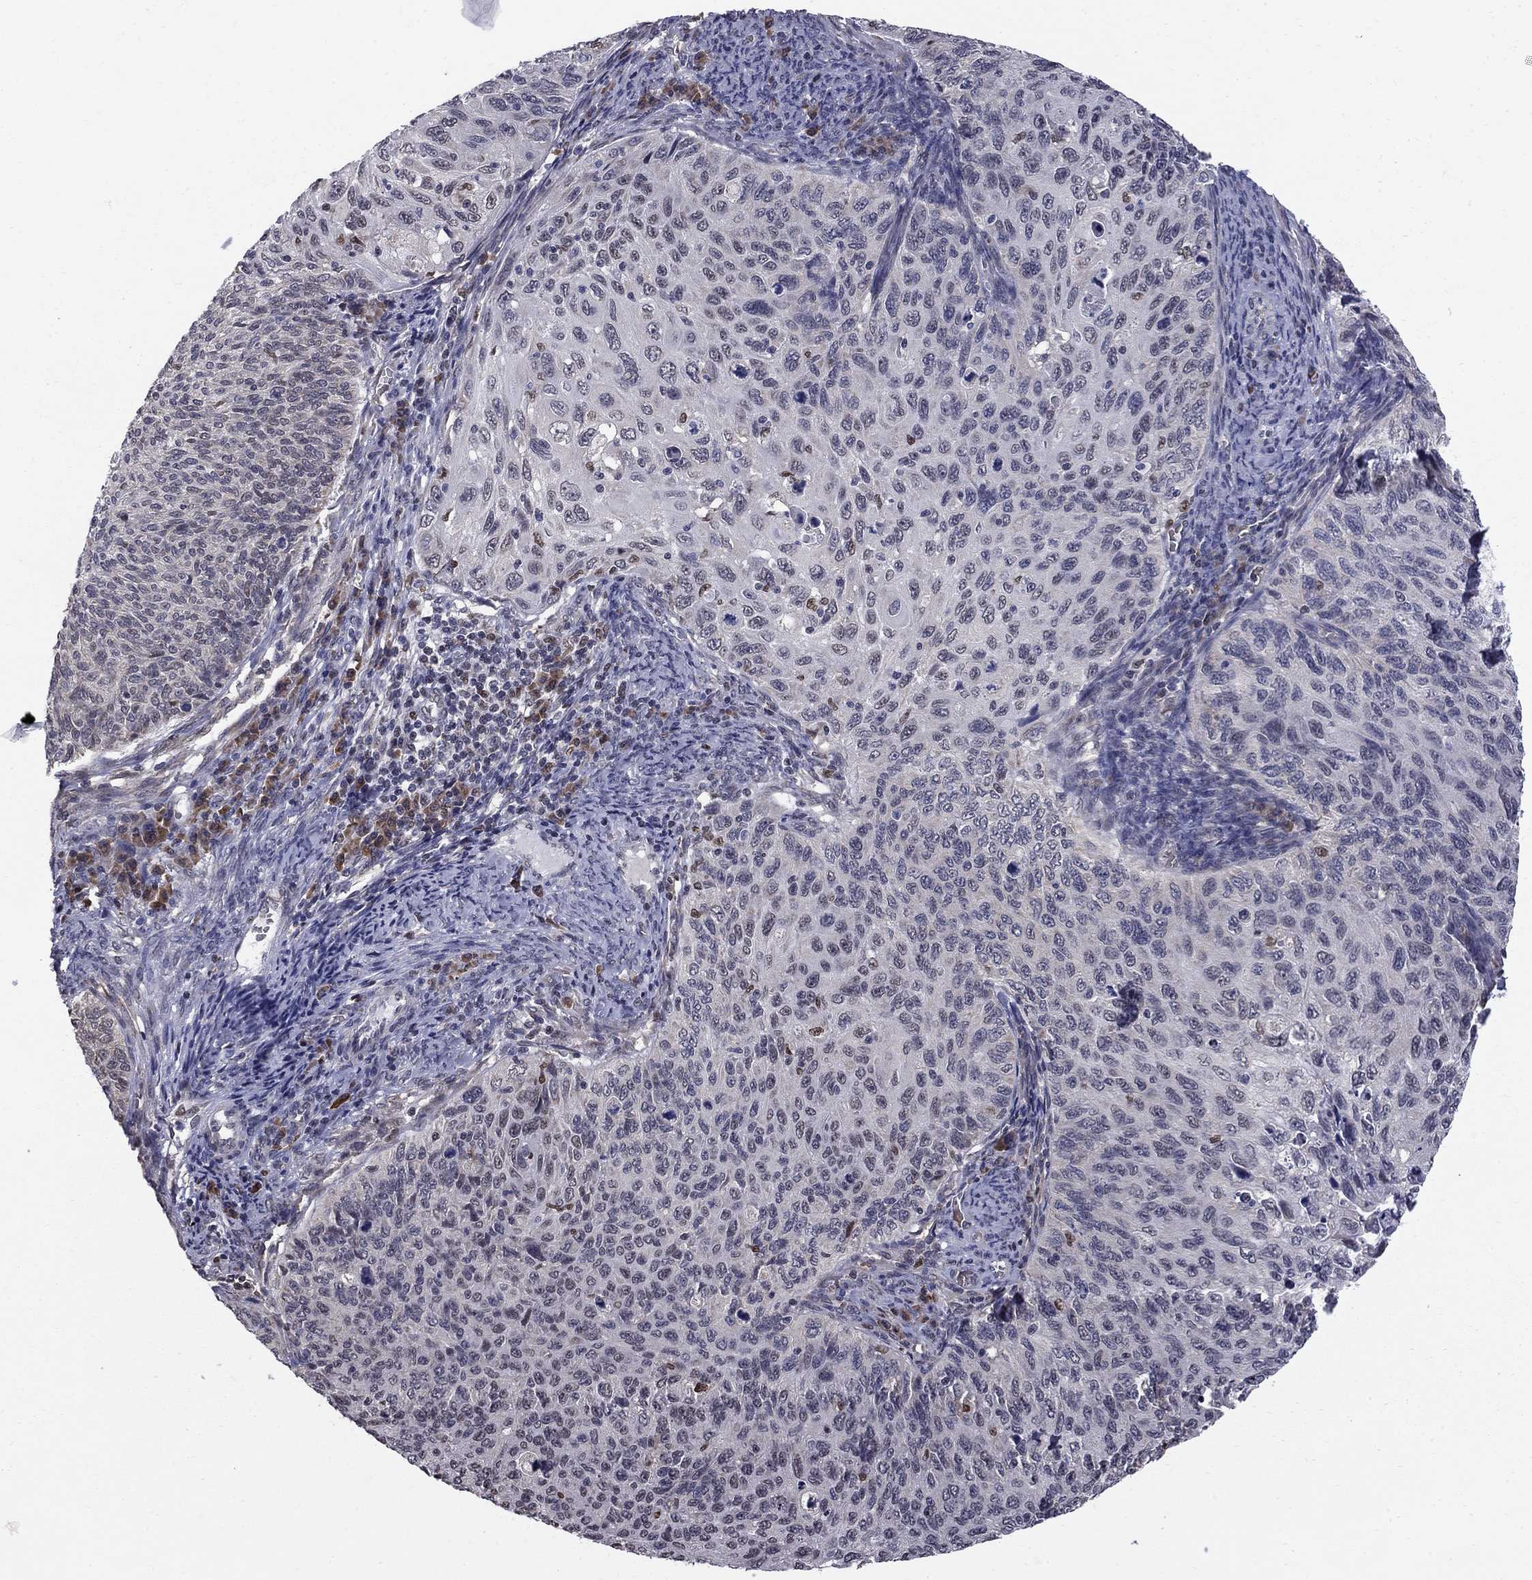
{"staining": {"intensity": "negative", "quantity": "none", "location": "none"}, "tissue": "cervical cancer", "cell_type": "Tumor cells", "image_type": "cancer", "snomed": [{"axis": "morphology", "description": "Squamous cell carcinoma, NOS"}, {"axis": "topography", "description": "Cervix"}], "caption": "Cervical cancer (squamous cell carcinoma) was stained to show a protein in brown. There is no significant expression in tumor cells.", "gene": "HSPB2", "patient": {"sex": "female", "age": 70}}